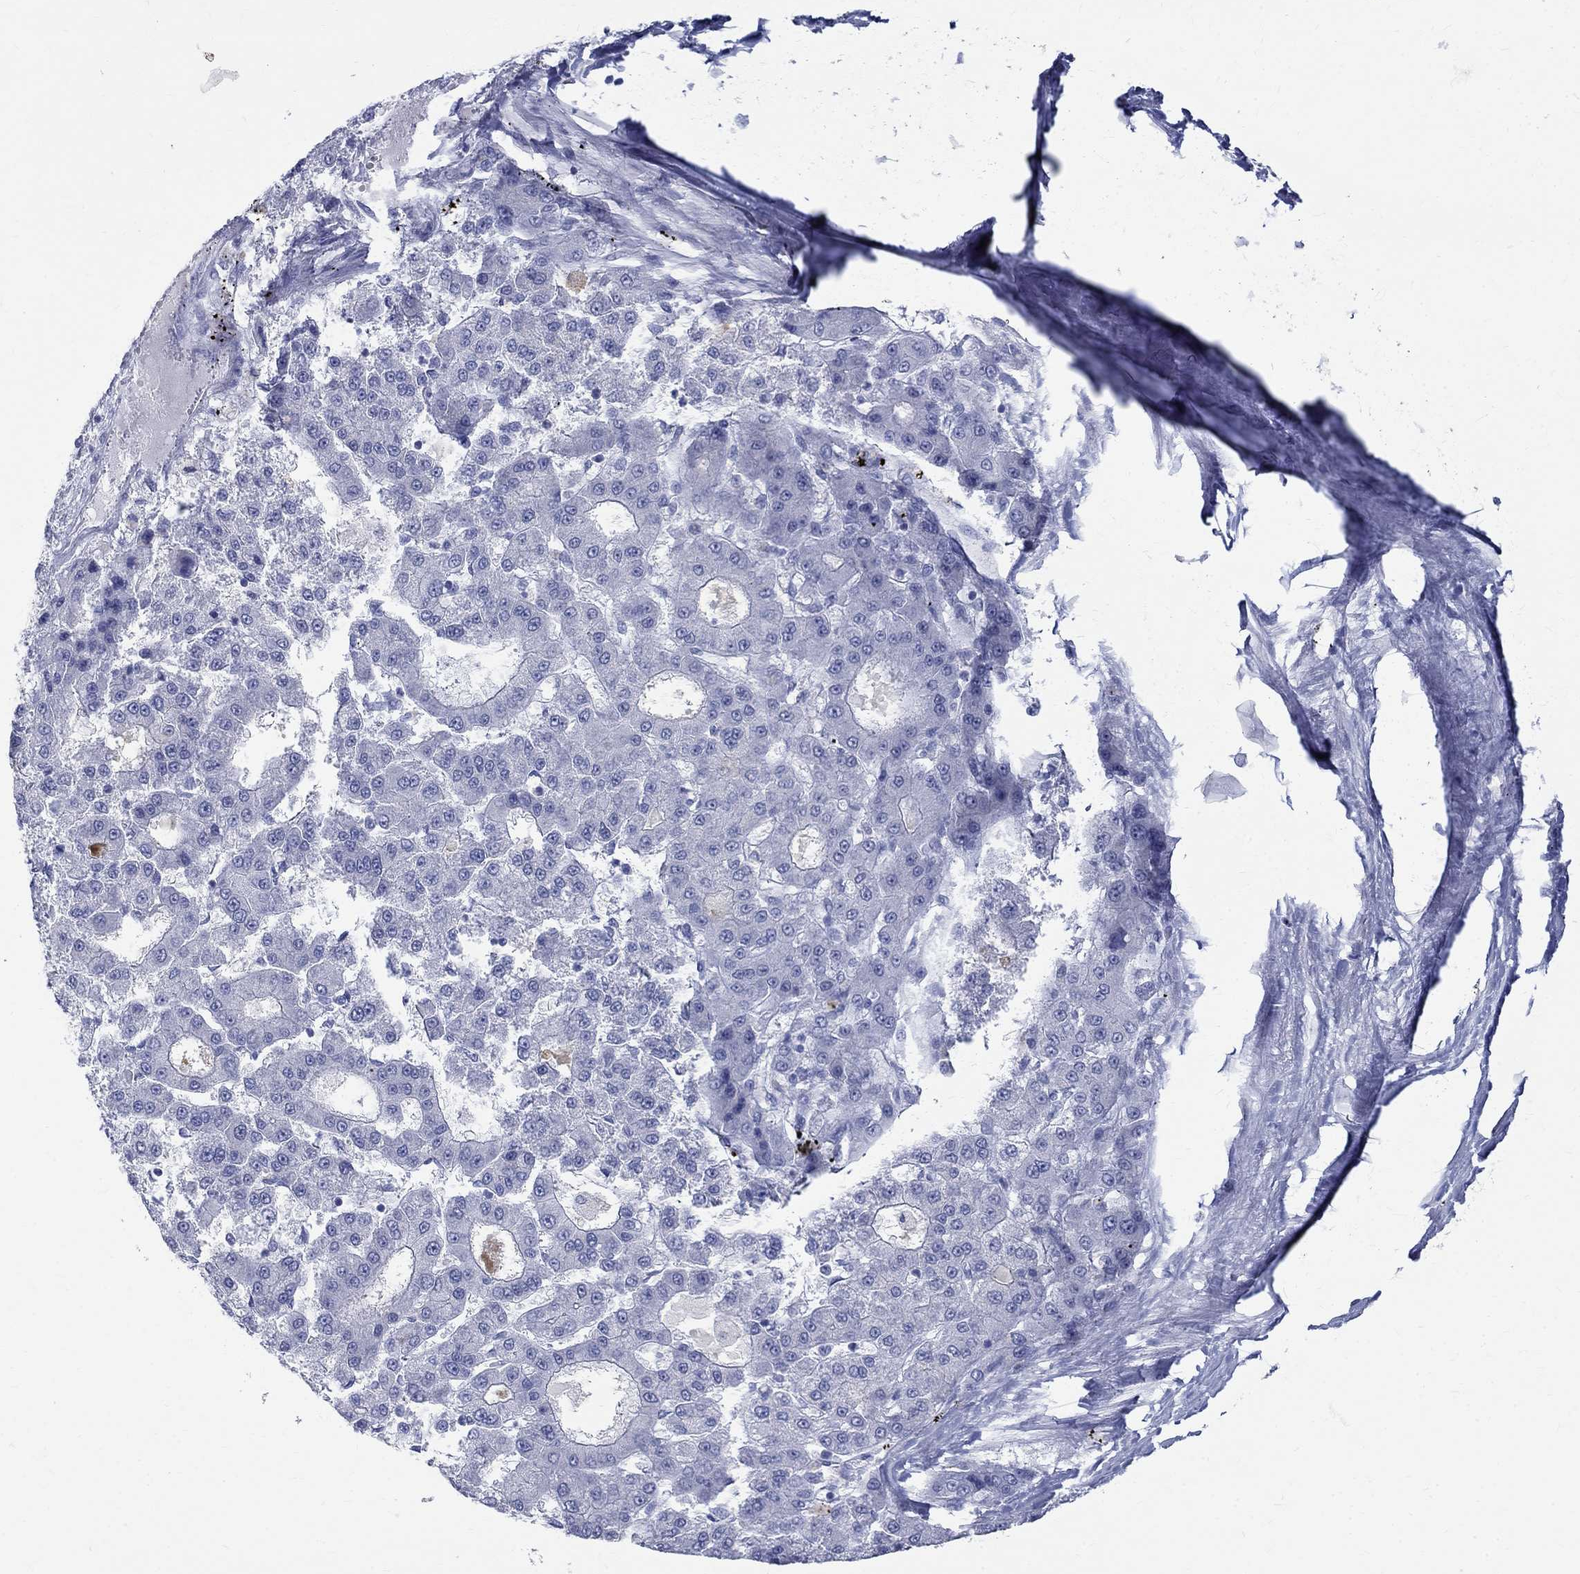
{"staining": {"intensity": "negative", "quantity": "none", "location": "none"}, "tissue": "liver cancer", "cell_type": "Tumor cells", "image_type": "cancer", "snomed": [{"axis": "morphology", "description": "Carcinoma, Hepatocellular, NOS"}, {"axis": "topography", "description": "Liver"}], "caption": "An immunohistochemistry (IHC) image of hepatocellular carcinoma (liver) is shown. There is no staining in tumor cells of hepatocellular carcinoma (liver).", "gene": "MAGEB6", "patient": {"sex": "male", "age": 70}}